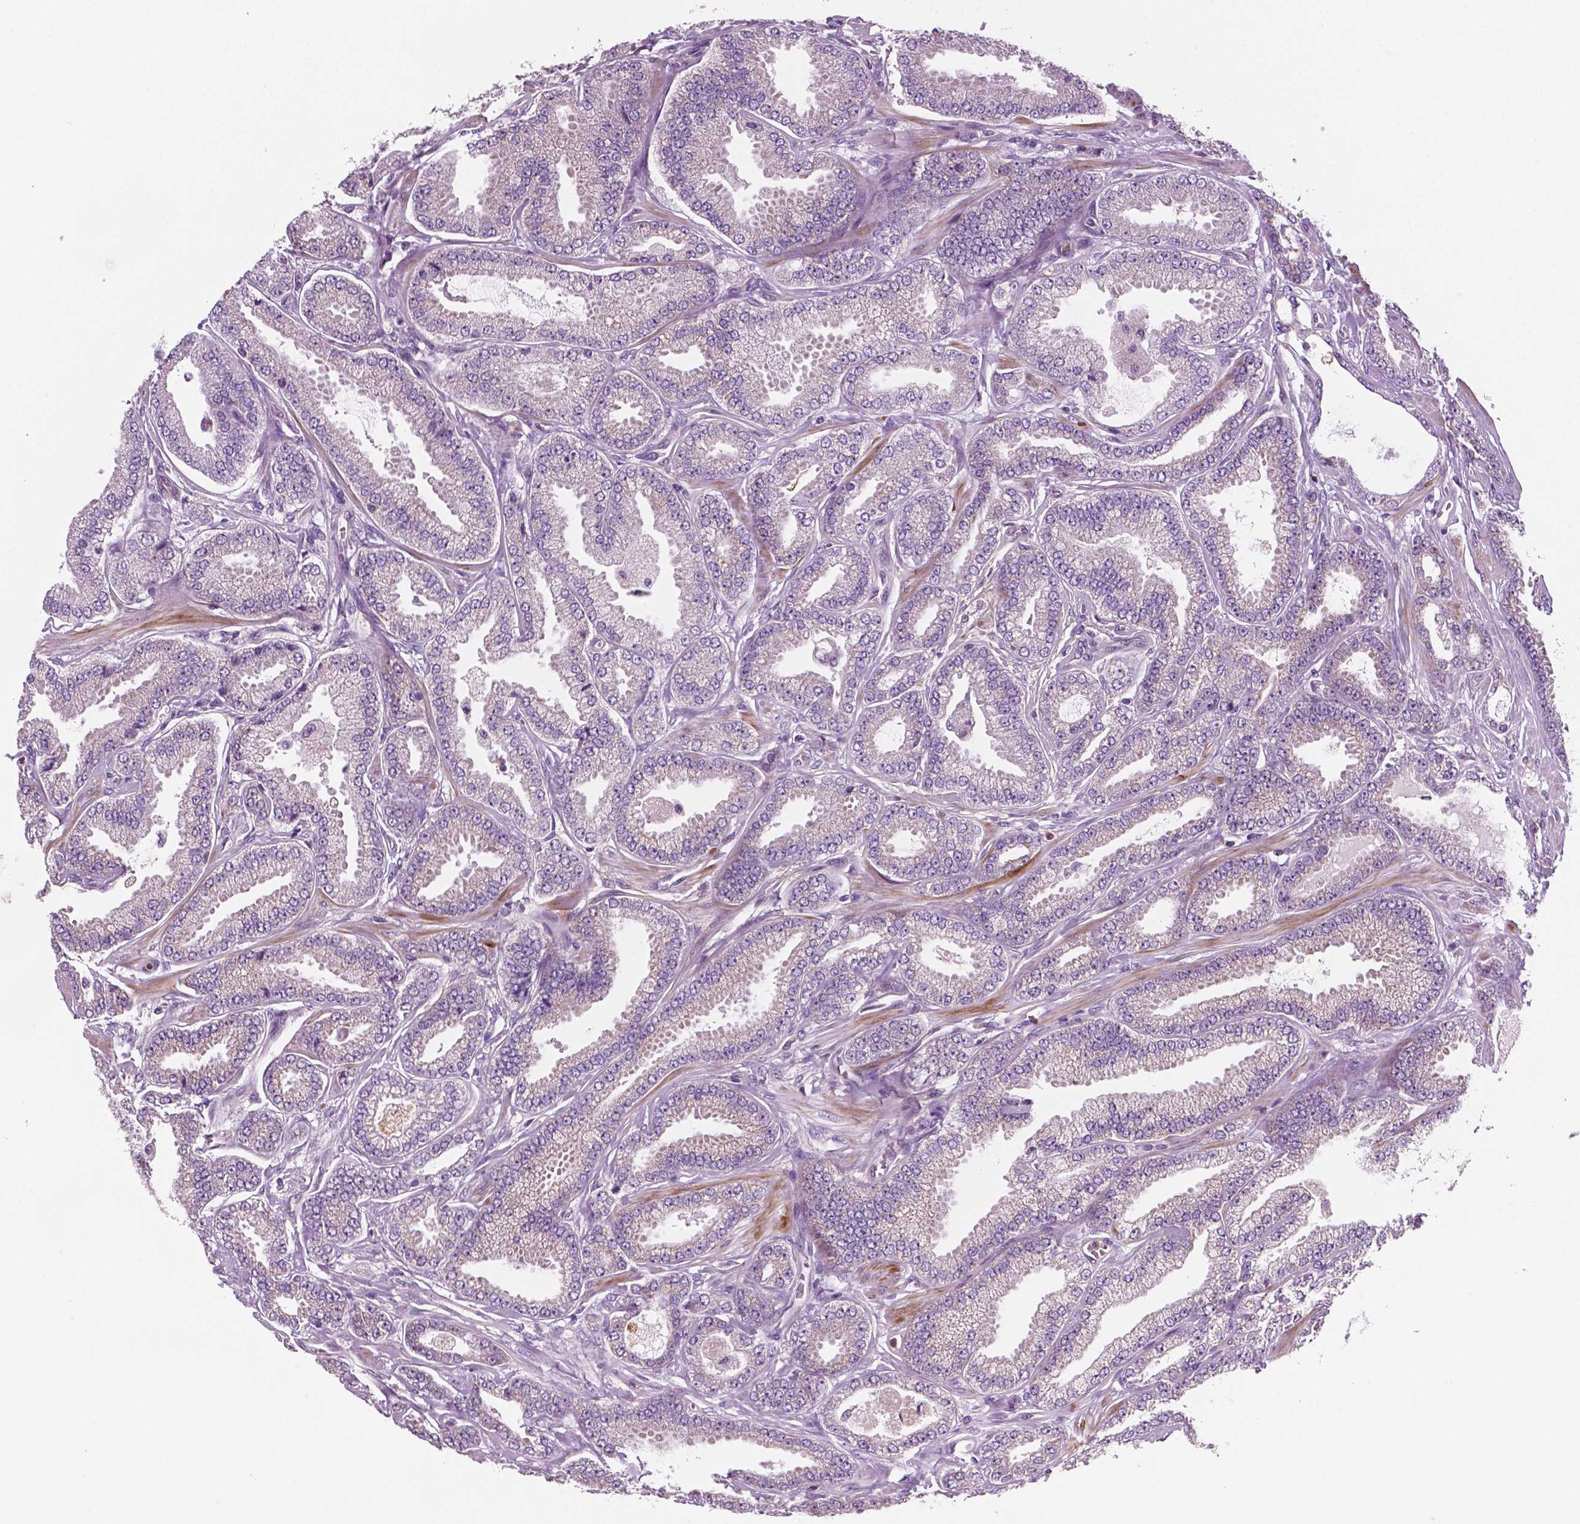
{"staining": {"intensity": "negative", "quantity": "none", "location": "none"}, "tissue": "prostate cancer", "cell_type": "Tumor cells", "image_type": "cancer", "snomed": [{"axis": "morphology", "description": "Adenocarcinoma, Low grade"}, {"axis": "topography", "description": "Prostate"}], "caption": "This histopathology image is of prostate cancer stained with immunohistochemistry (IHC) to label a protein in brown with the nuclei are counter-stained blue. There is no staining in tumor cells.", "gene": "PTX3", "patient": {"sex": "male", "age": 55}}